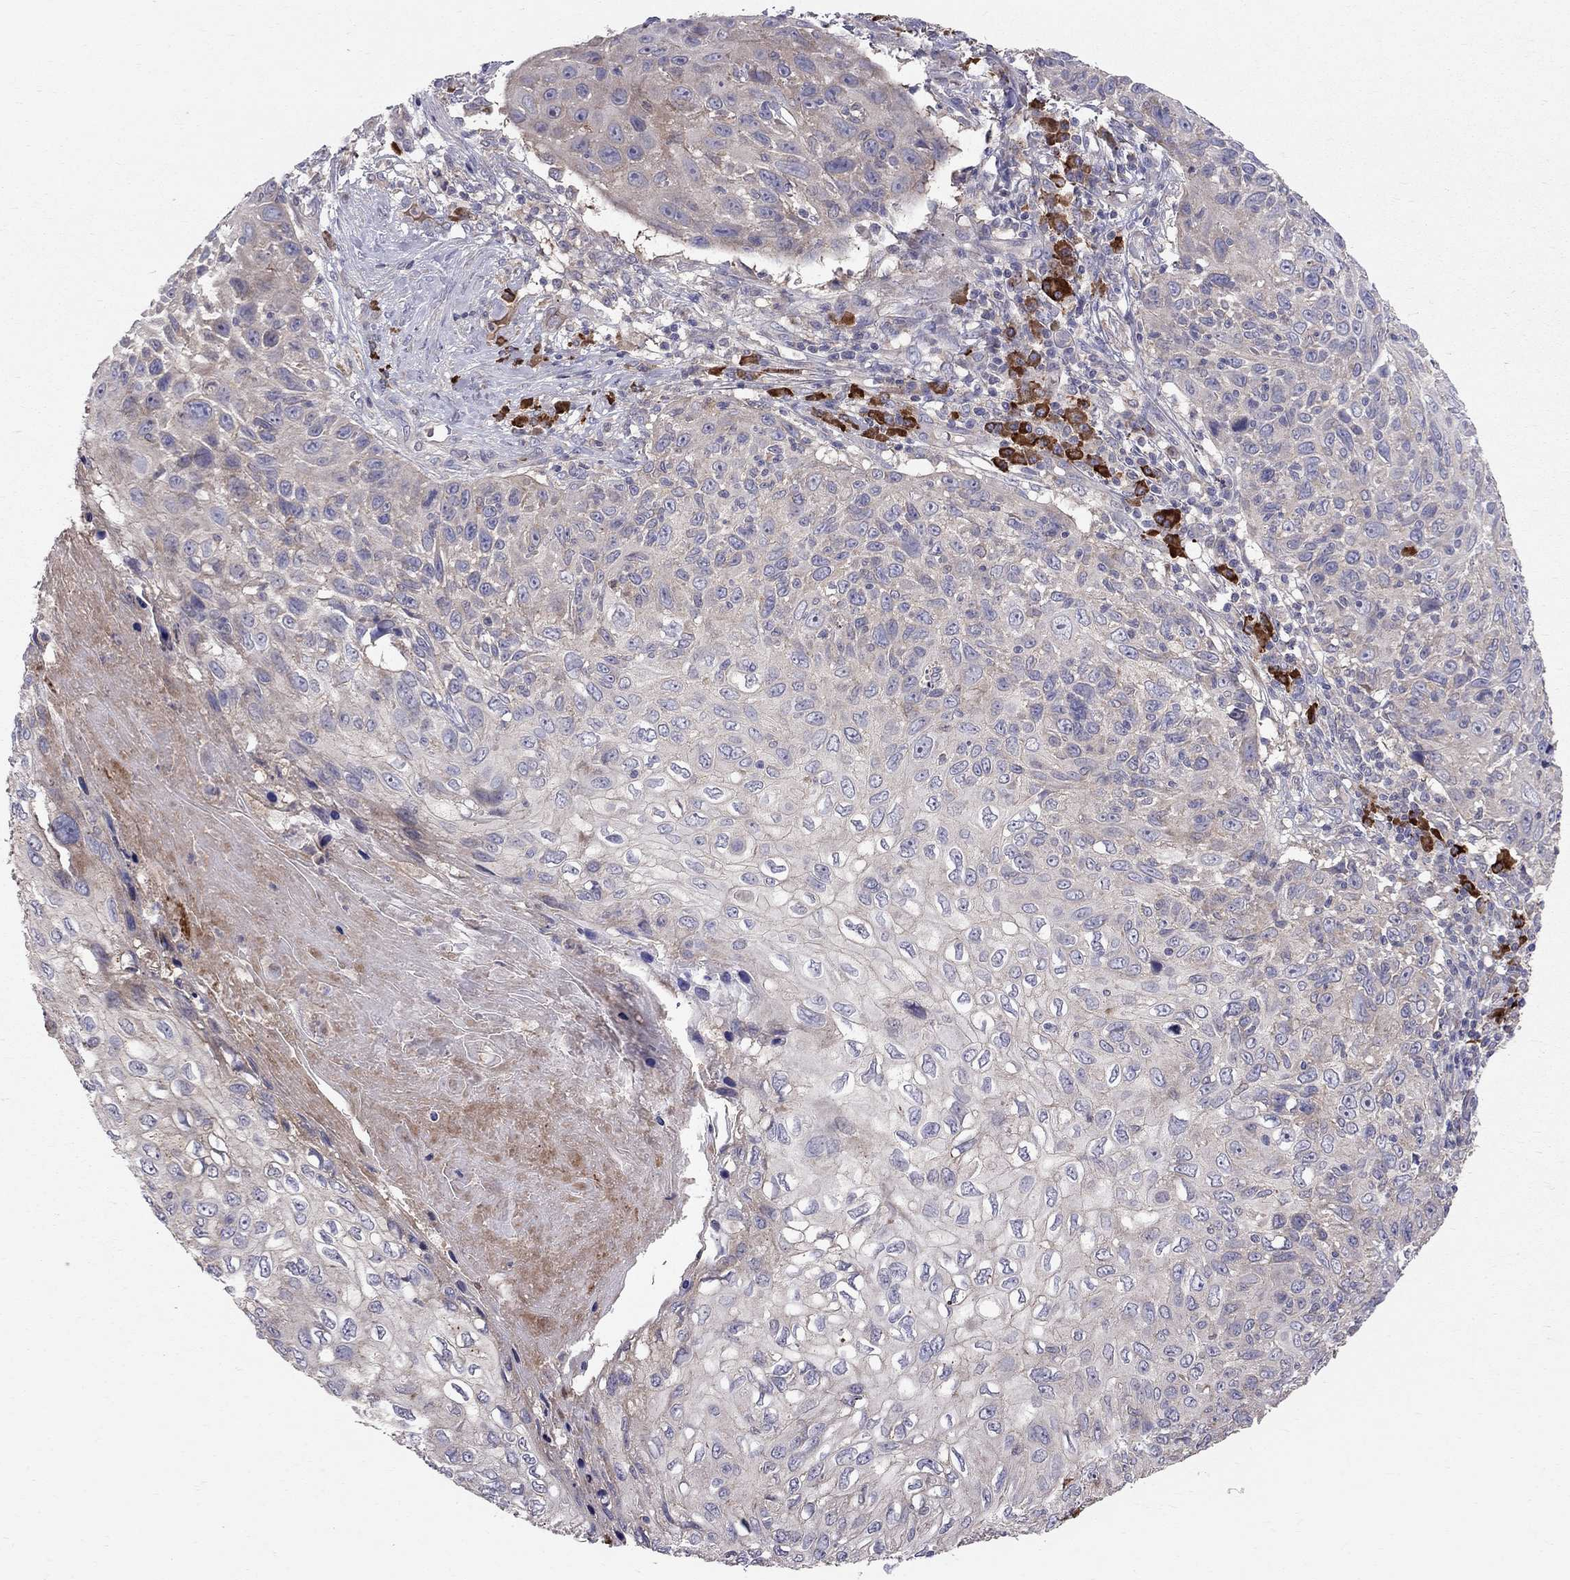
{"staining": {"intensity": "negative", "quantity": "none", "location": "none"}, "tissue": "skin cancer", "cell_type": "Tumor cells", "image_type": "cancer", "snomed": [{"axis": "morphology", "description": "Squamous cell carcinoma, NOS"}, {"axis": "topography", "description": "Skin"}], "caption": "Immunohistochemistry (IHC) histopathology image of neoplastic tissue: human skin cancer stained with DAB displays no significant protein expression in tumor cells.", "gene": "PIK3CG", "patient": {"sex": "male", "age": 92}}